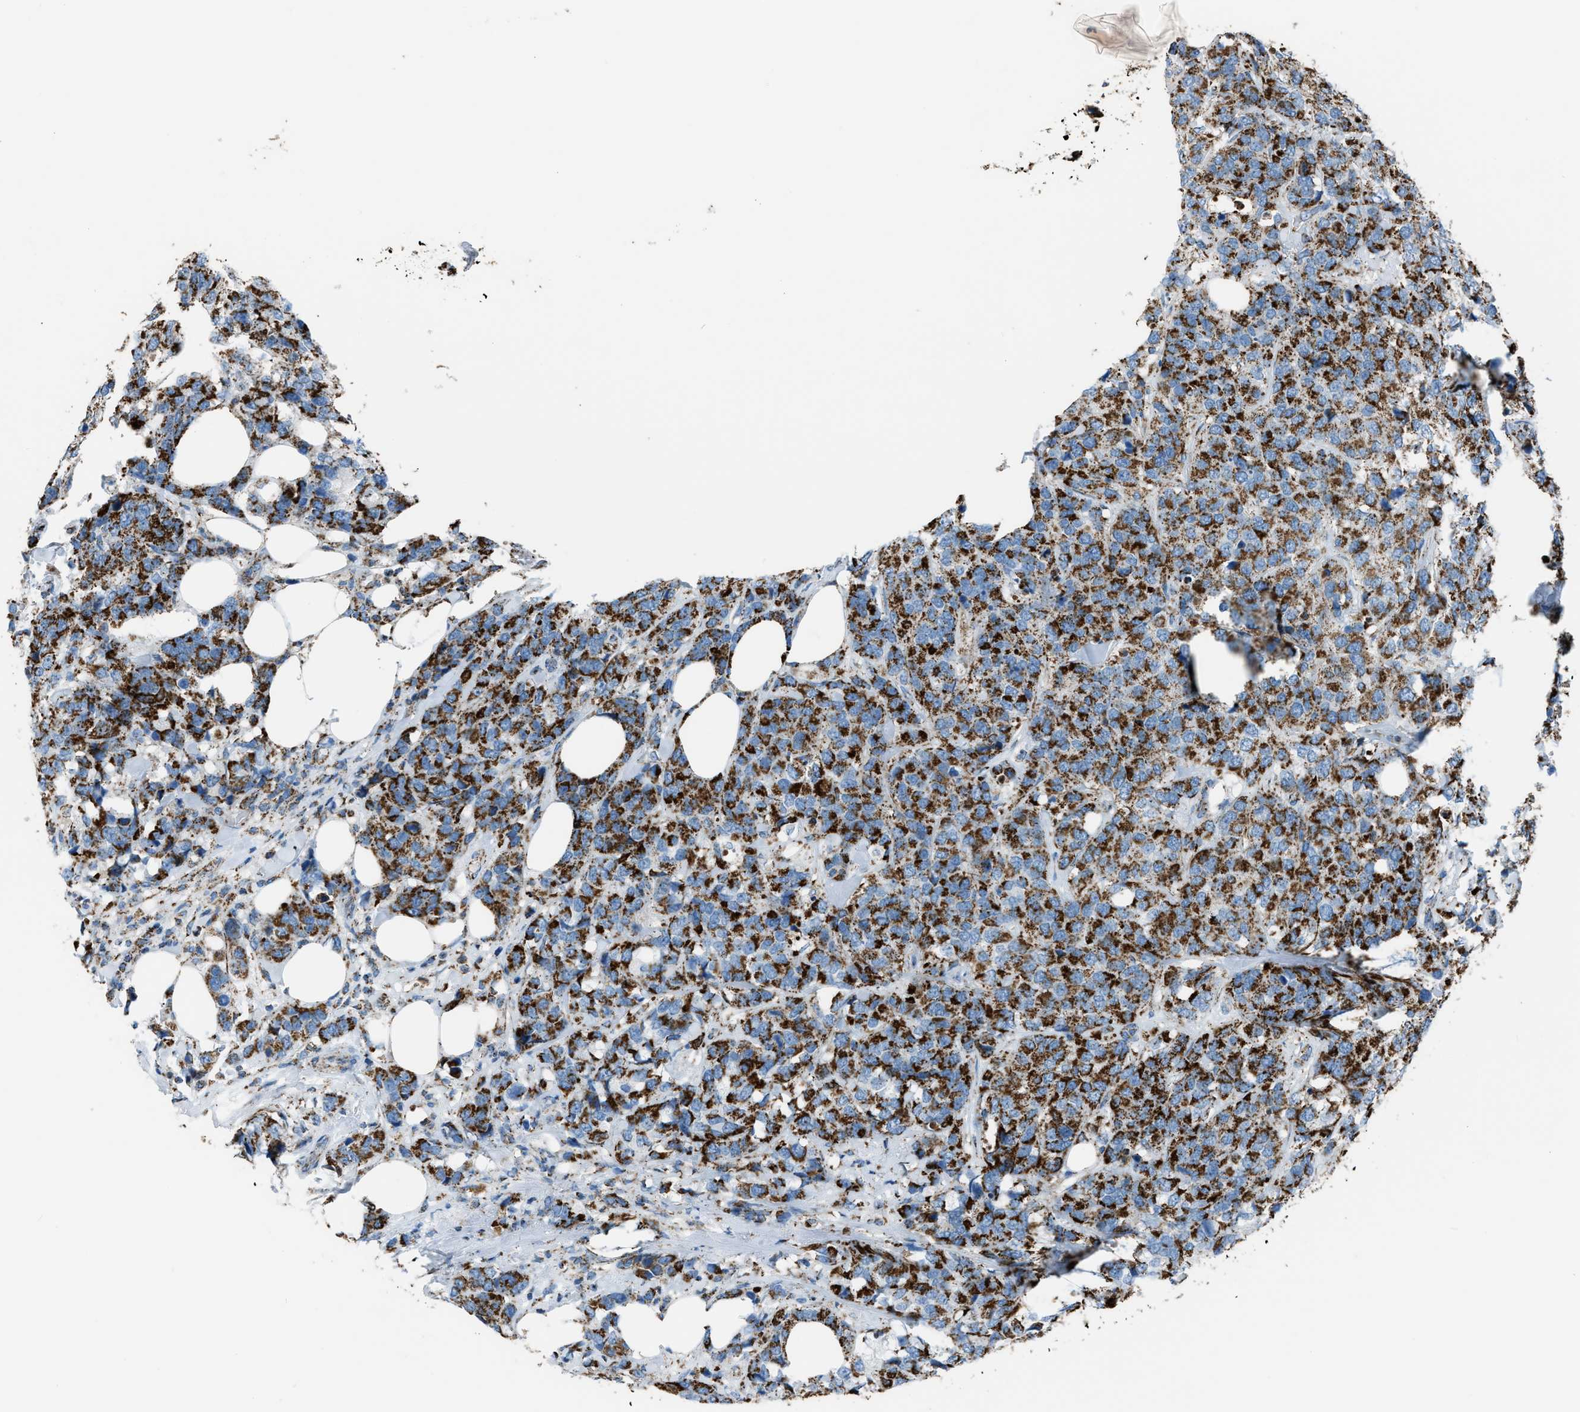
{"staining": {"intensity": "strong", "quantity": ">75%", "location": "cytoplasmic/membranous"}, "tissue": "breast cancer", "cell_type": "Tumor cells", "image_type": "cancer", "snomed": [{"axis": "morphology", "description": "Lobular carcinoma"}, {"axis": "topography", "description": "Breast"}], "caption": "Immunohistochemical staining of breast cancer demonstrates high levels of strong cytoplasmic/membranous protein expression in about >75% of tumor cells.", "gene": "MDH2", "patient": {"sex": "female", "age": 59}}